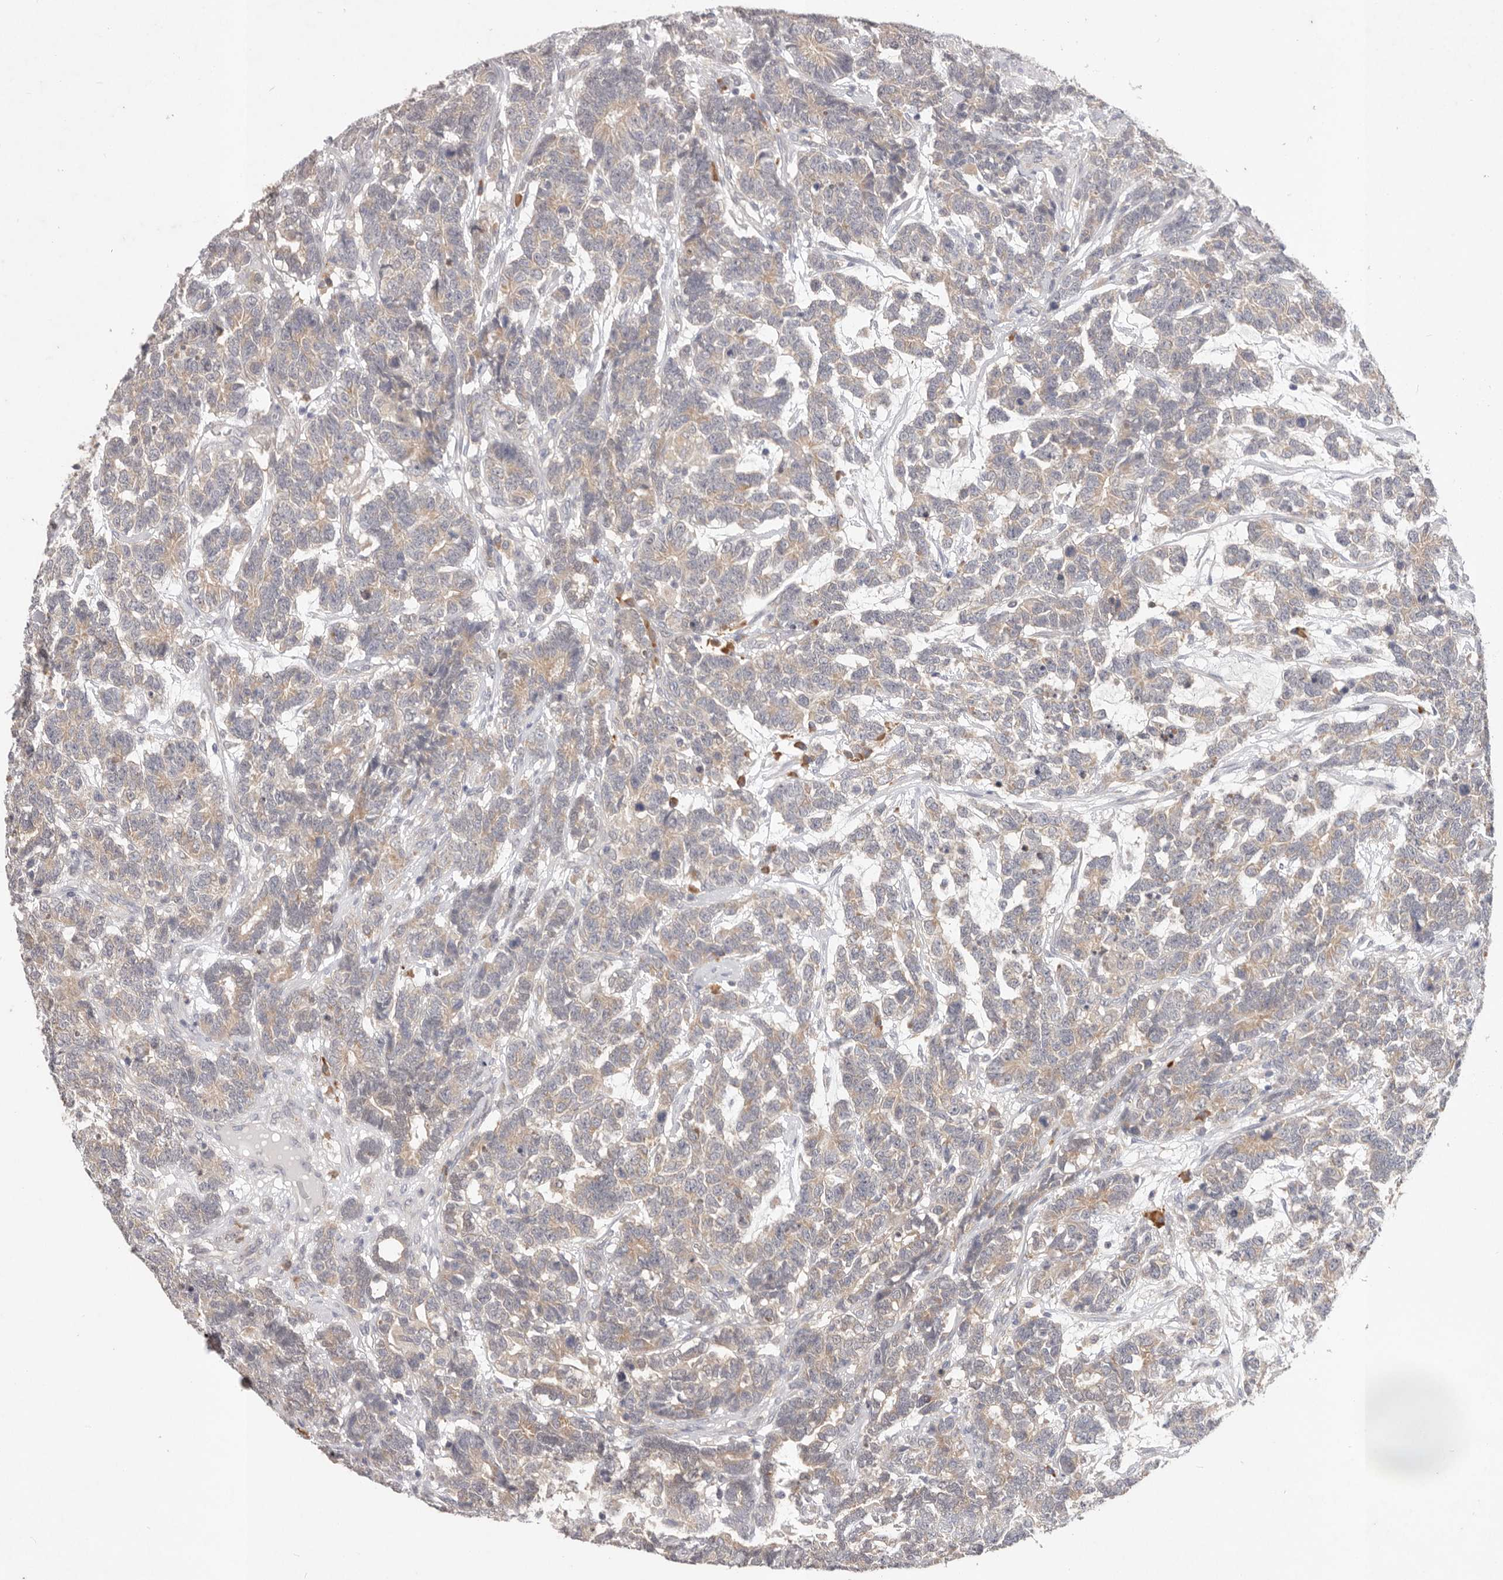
{"staining": {"intensity": "weak", "quantity": ">75%", "location": "cytoplasmic/membranous"}, "tissue": "testis cancer", "cell_type": "Tumor cells", "image_type": "cancer", "snomed": [{"axis": "morphology", "description": "Carcinoma, Embryonal, NOS"}, {"axis": "topography", "description": "Testis"}], "caption": "Immunohistochemistry (IHC) micrograph of human testis cancer (embryonal carcinoma) stained for a protein (brown), which demonstrates low levels of weak cytoplasmic/membranous staining in about >75% of tumor cells.", "gene": "WDR77", "patient": {"sex": "male", "age": 26}}